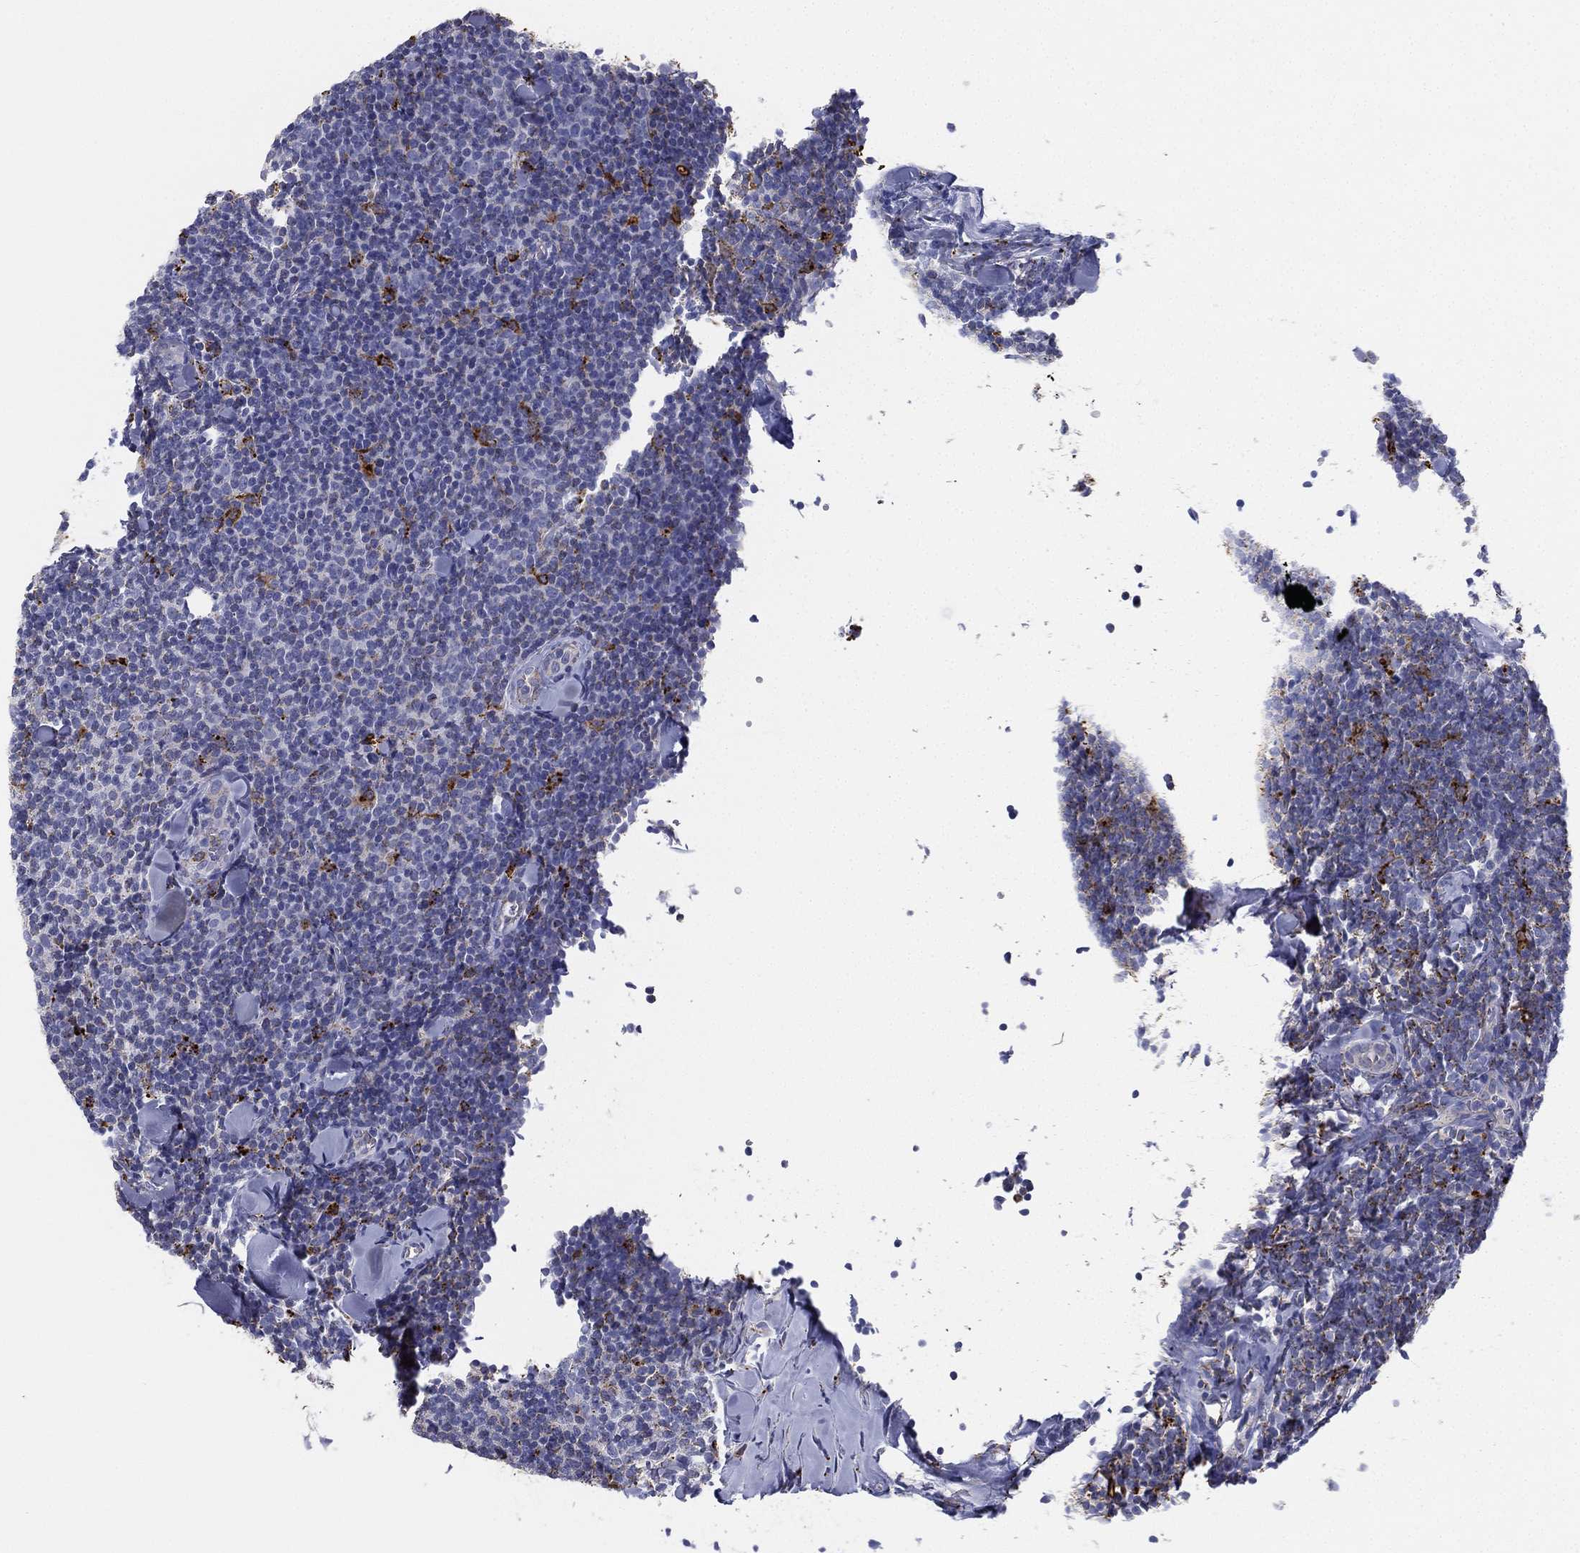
{"staining": {"intensity": "negative", "quantity": "none", "location": "none"}, "tissue": "lymphoma", "cell_type": "Tumor cells", "image_type": "cancer", "snomed": [{"axis": "morphology", "description": "Malignant lymphoma, non-Hodgkin's type, Low grade"}, {"axis": "topography", "description": "Lymph node"}], "caption": "Immunohistochemistry of human lymphoma reveals no expression in tumor cells.", "gene": "NPC2", "patient": {"sex": "female", "age": 56}}